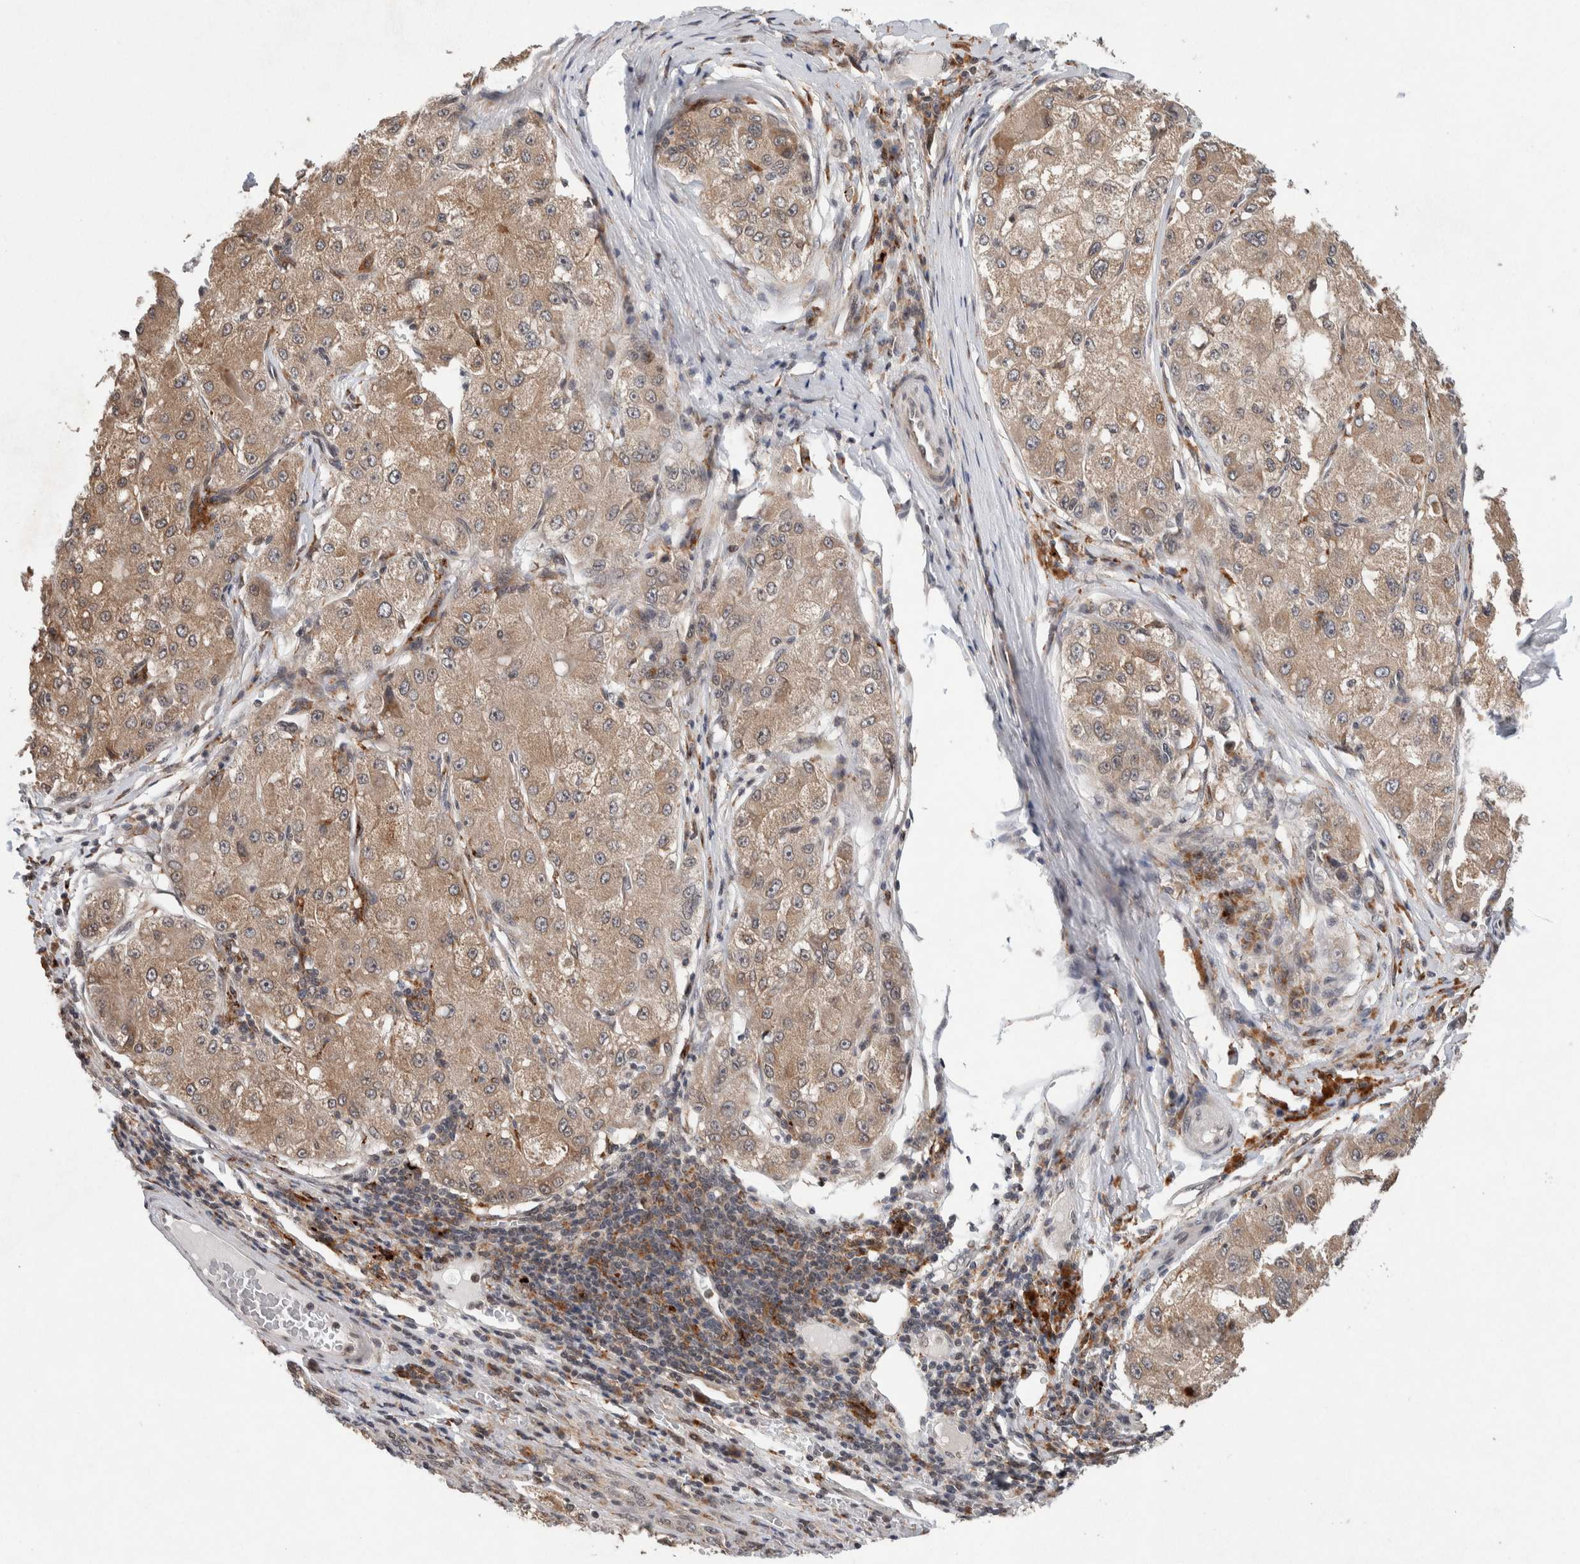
{"staining": {"intensity": "weak", "quantity": ">75%", "location": "cytoplasmic/membranous"}, "tissue": "liver cancer", "cell_type": "Tumor cells", "image_type": "cancer", "snomed": [{"axis": "morphology", "description": "Carcinoma, Hepatocellular, NOS"}, {"axis": "topography", "description": "Liver"}], "caption": "Tumor cells demonstrate low levels of weak cytoplasmic/membranous expression in approximately >75% of cells in hepatocellular carcinoma (liver).", "gene": "KCNK1", "patient": {"sex": "male", "age": 80}}